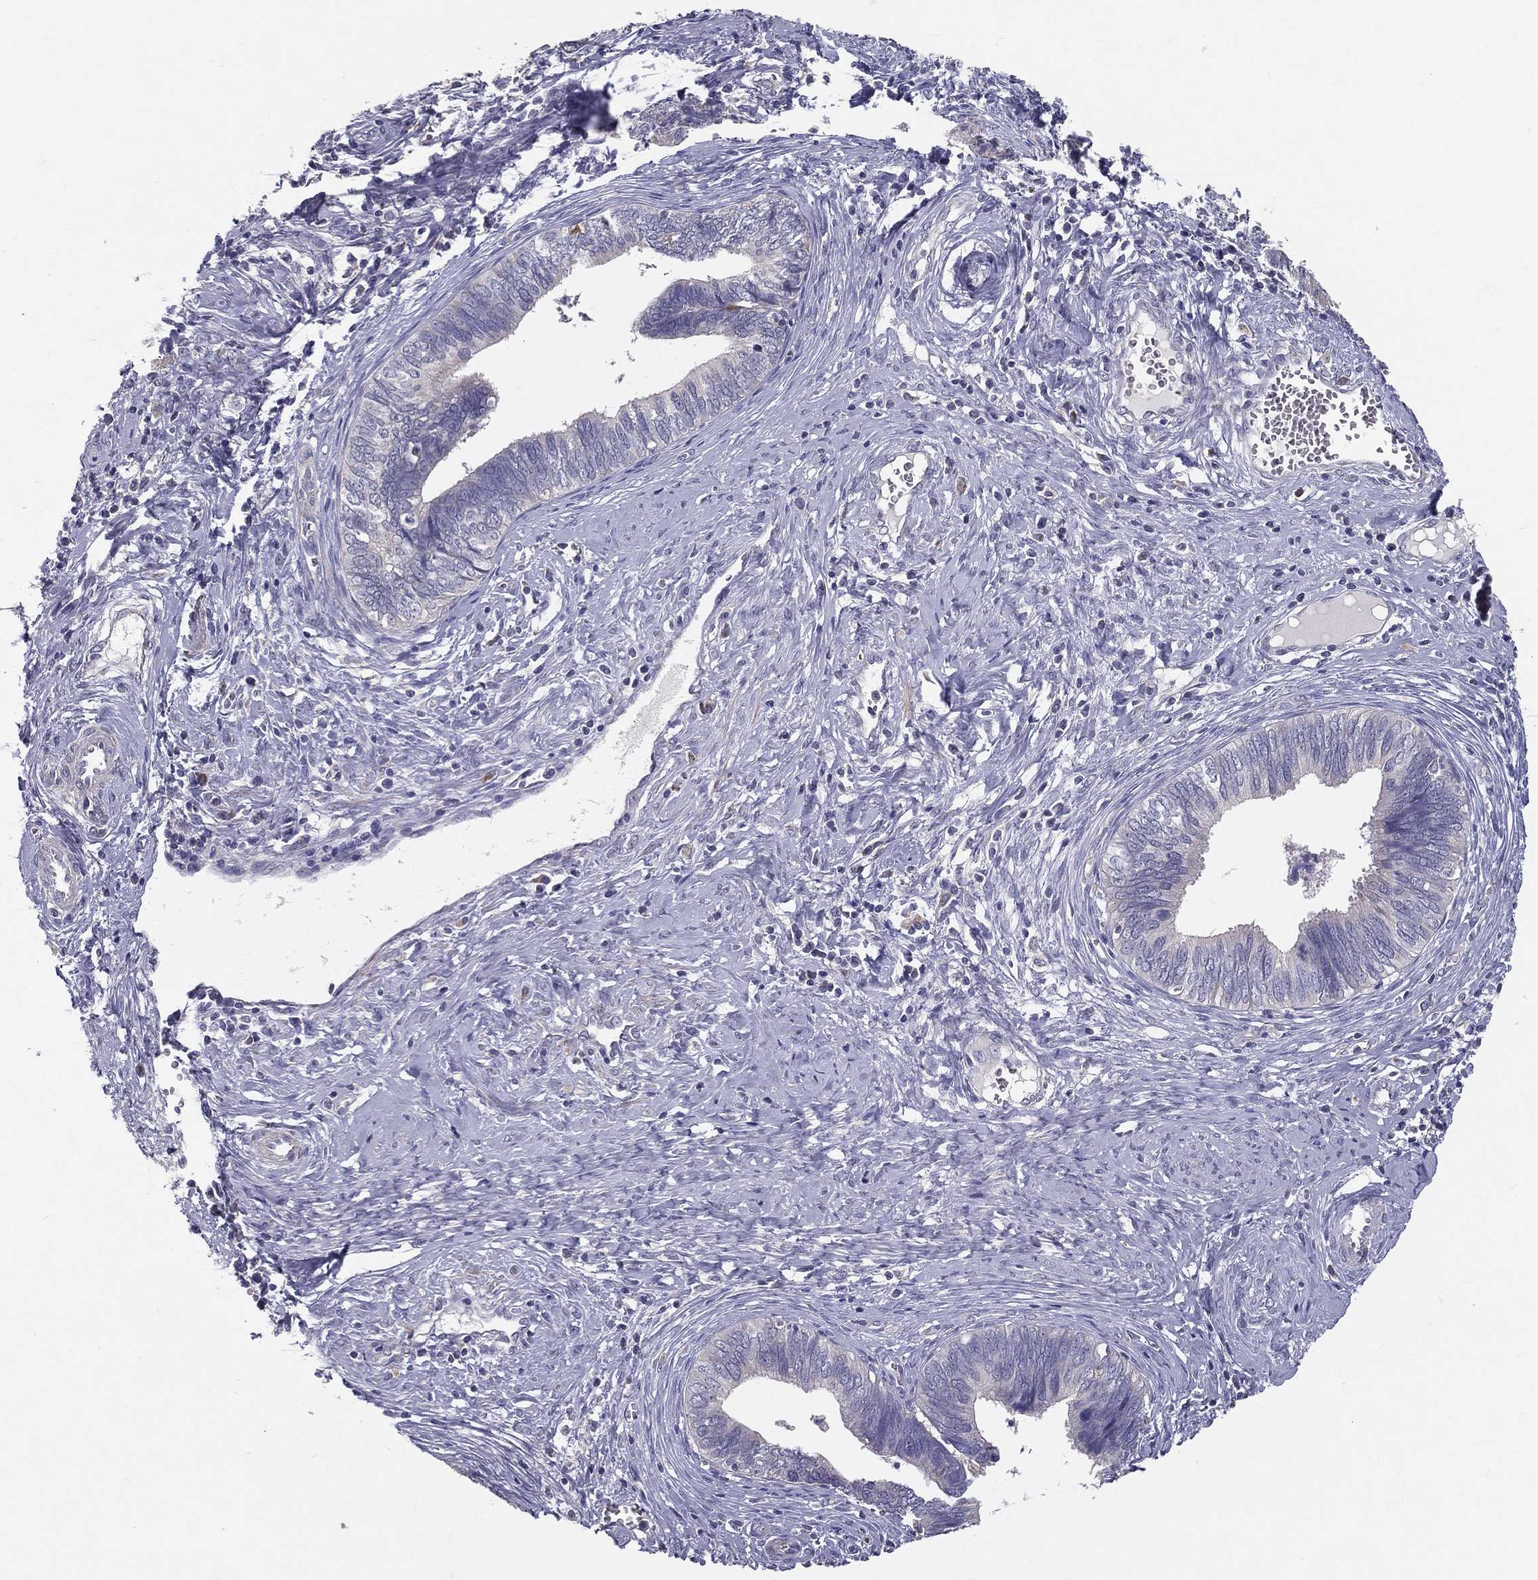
{"staining": {"intensity": "negative", "quantity": "none", "location": "none"}, "tissue": "cervical cancer", "cell_type": "Tumor cells", "image_type": "cancer", "snomed": [{"axis": "morphology", "description": "Adenocarcinoma, NOS"}, {"axis": "topography", "description": "Cervix"}], "caption": "Image shows no significant protein staining in tumor cells of cervical cancer (adenocarcinoma). (Stains: DAB (3,3'-diaminobenzidine) immunohistochemistry (IHC) with hematoxylin counter stain, Microscopy: brightfield microscopy at high magnification).", "gene": "PCSK1", "patient": {"sex": "female", "age": 42}}